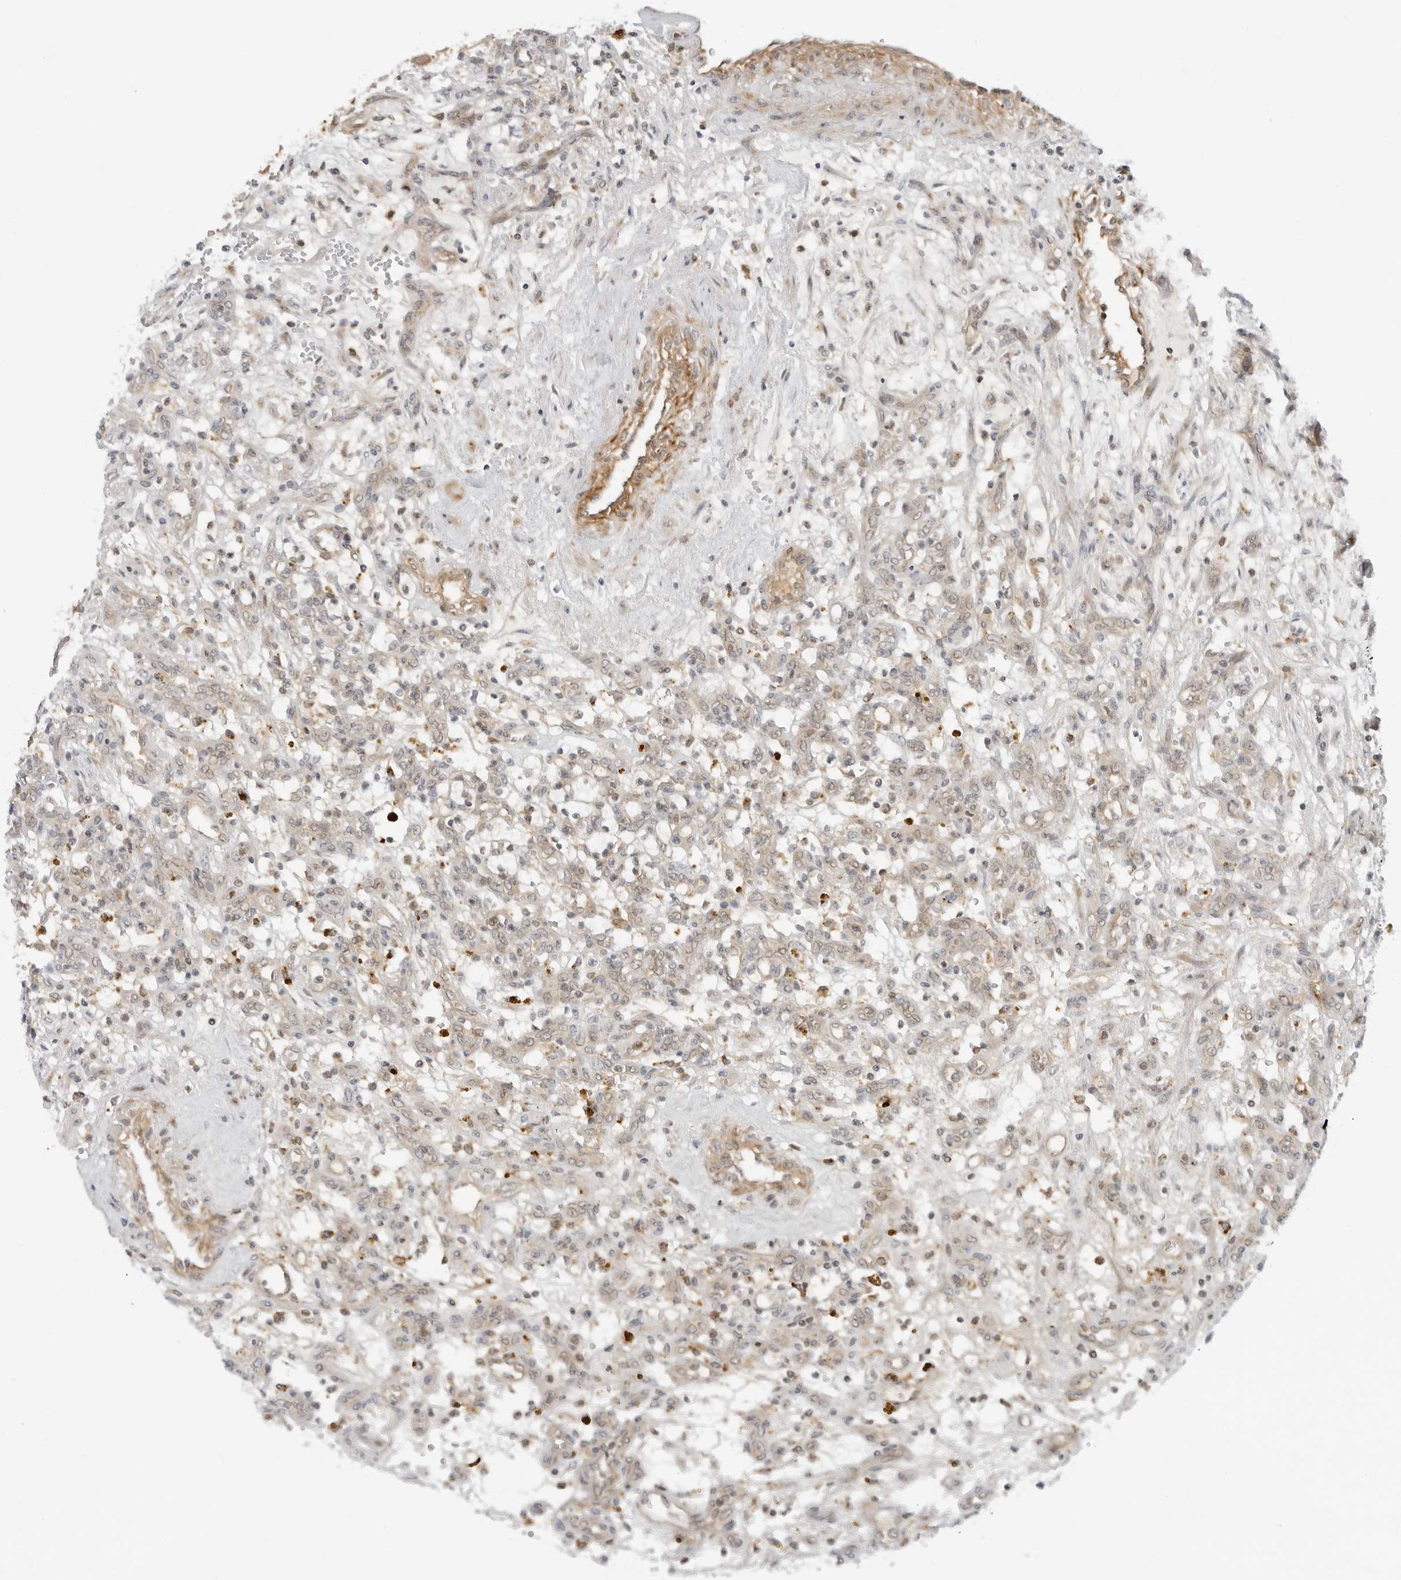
{"staining": {"intensity": "weak", "quantity": "<25%", "location": "cytoplasmic/membranous"}, "tissue": "renal cancer", "cell_type": "Tumor cells", "image_type": "cancer", "snomed": [{"axis": "morphology", "description": "Adenocarcinoma, NOS"}, {"axis": "topography", "description": "Kidney"}], "caption": "Protein analysis of adenocarcinoma (renal) demonstrates no significant staining in tumor cells.", "gene": "SUGCT", "patient": {"sex": "female", "age": 57}}